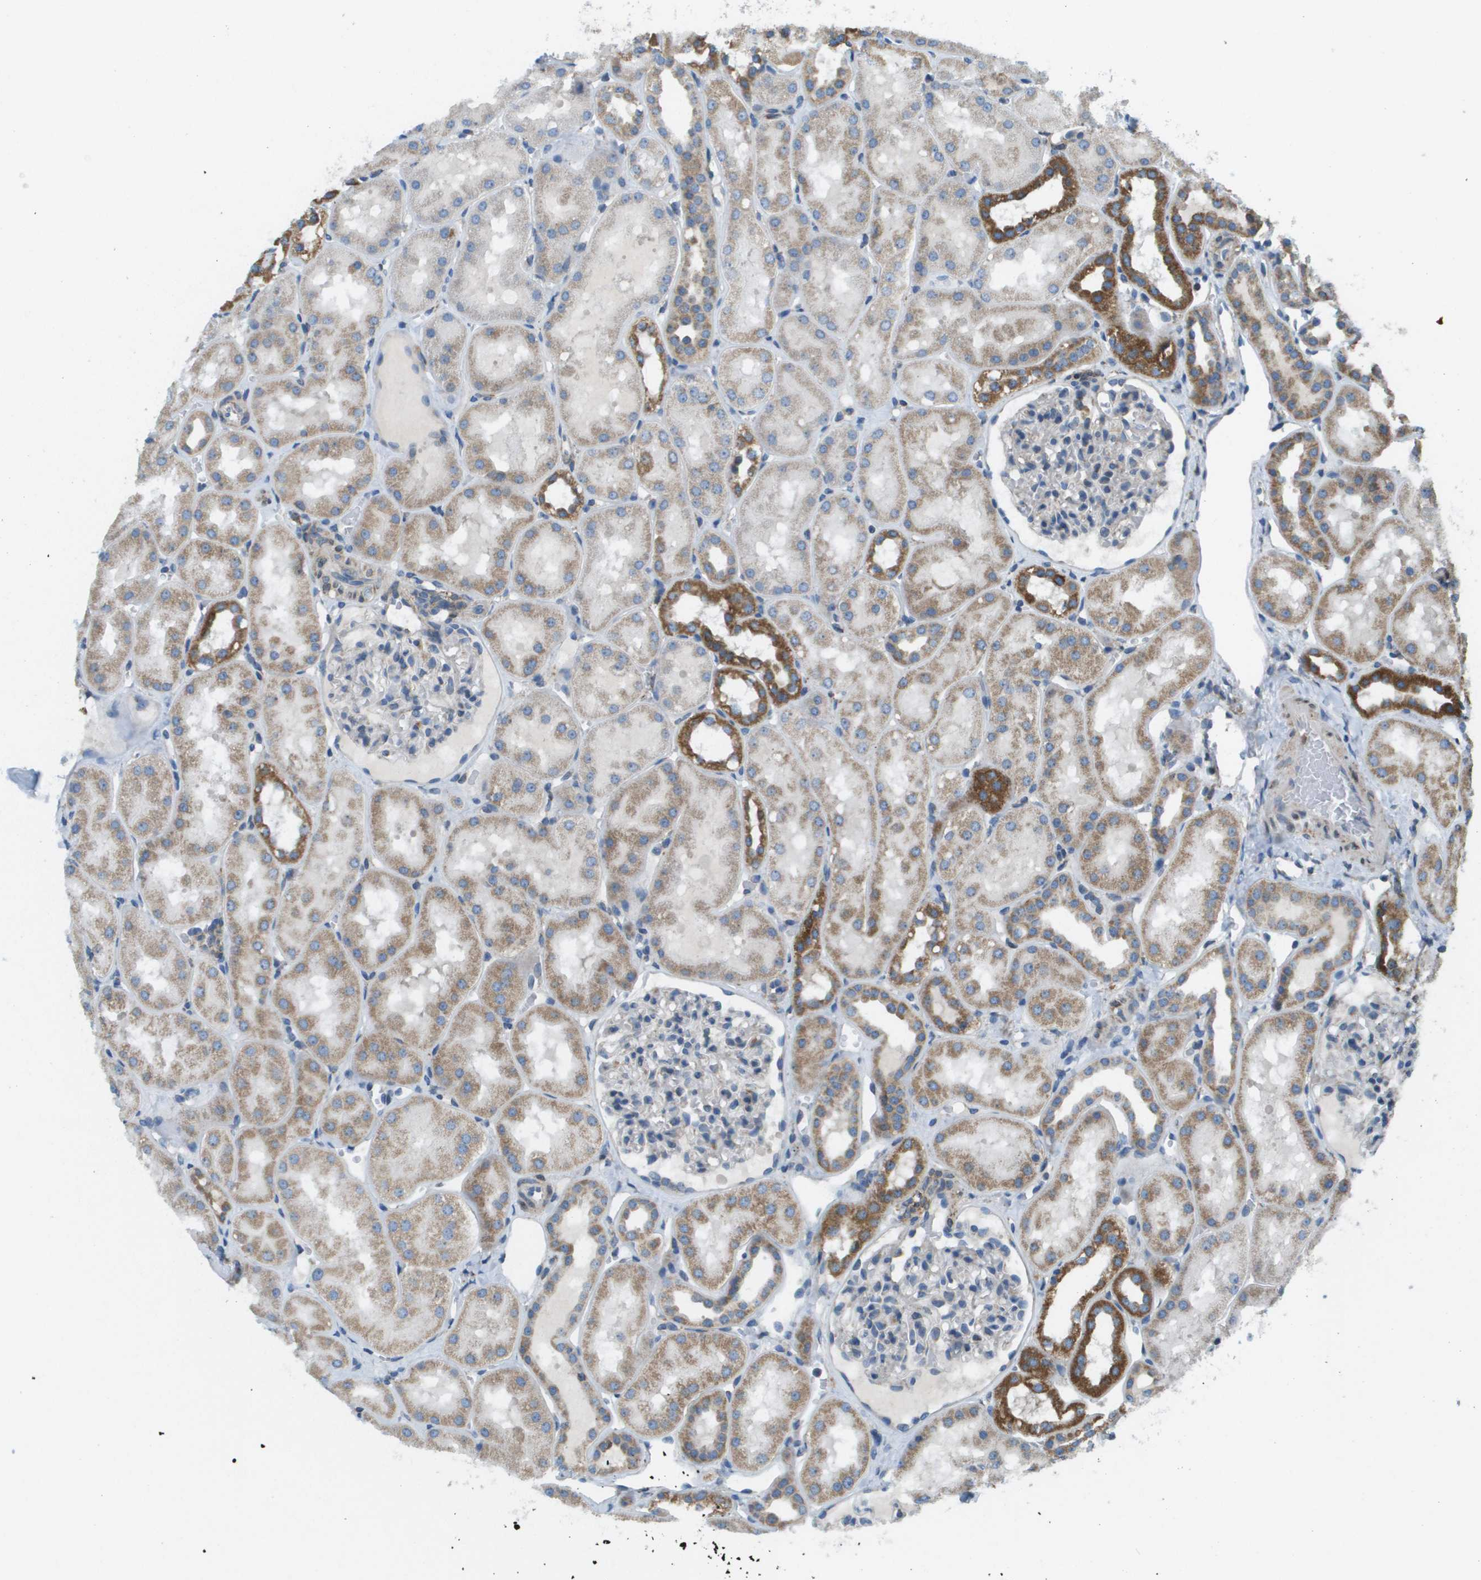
{"staining": {"intensity": "negative", "quantity": "none", "location": "none"}, "tissue": "kidney", "cell_type": "Cells in glomeruli", "image_type": "normal", "snomed": [{"axis": "morphology", "description": "Normal tissue, NOS"}, {"axis": "topography", "description": "Kidney"}, {"axis": "topography", "description": "Urinary bladder"}], "caption": "Cells in glomeruli are negative for protein expression in unremarkable human kidney. Nuclei are stained in blue.", "gene": "TAOK3", "patient": {"sex": "male", "age": 16}}